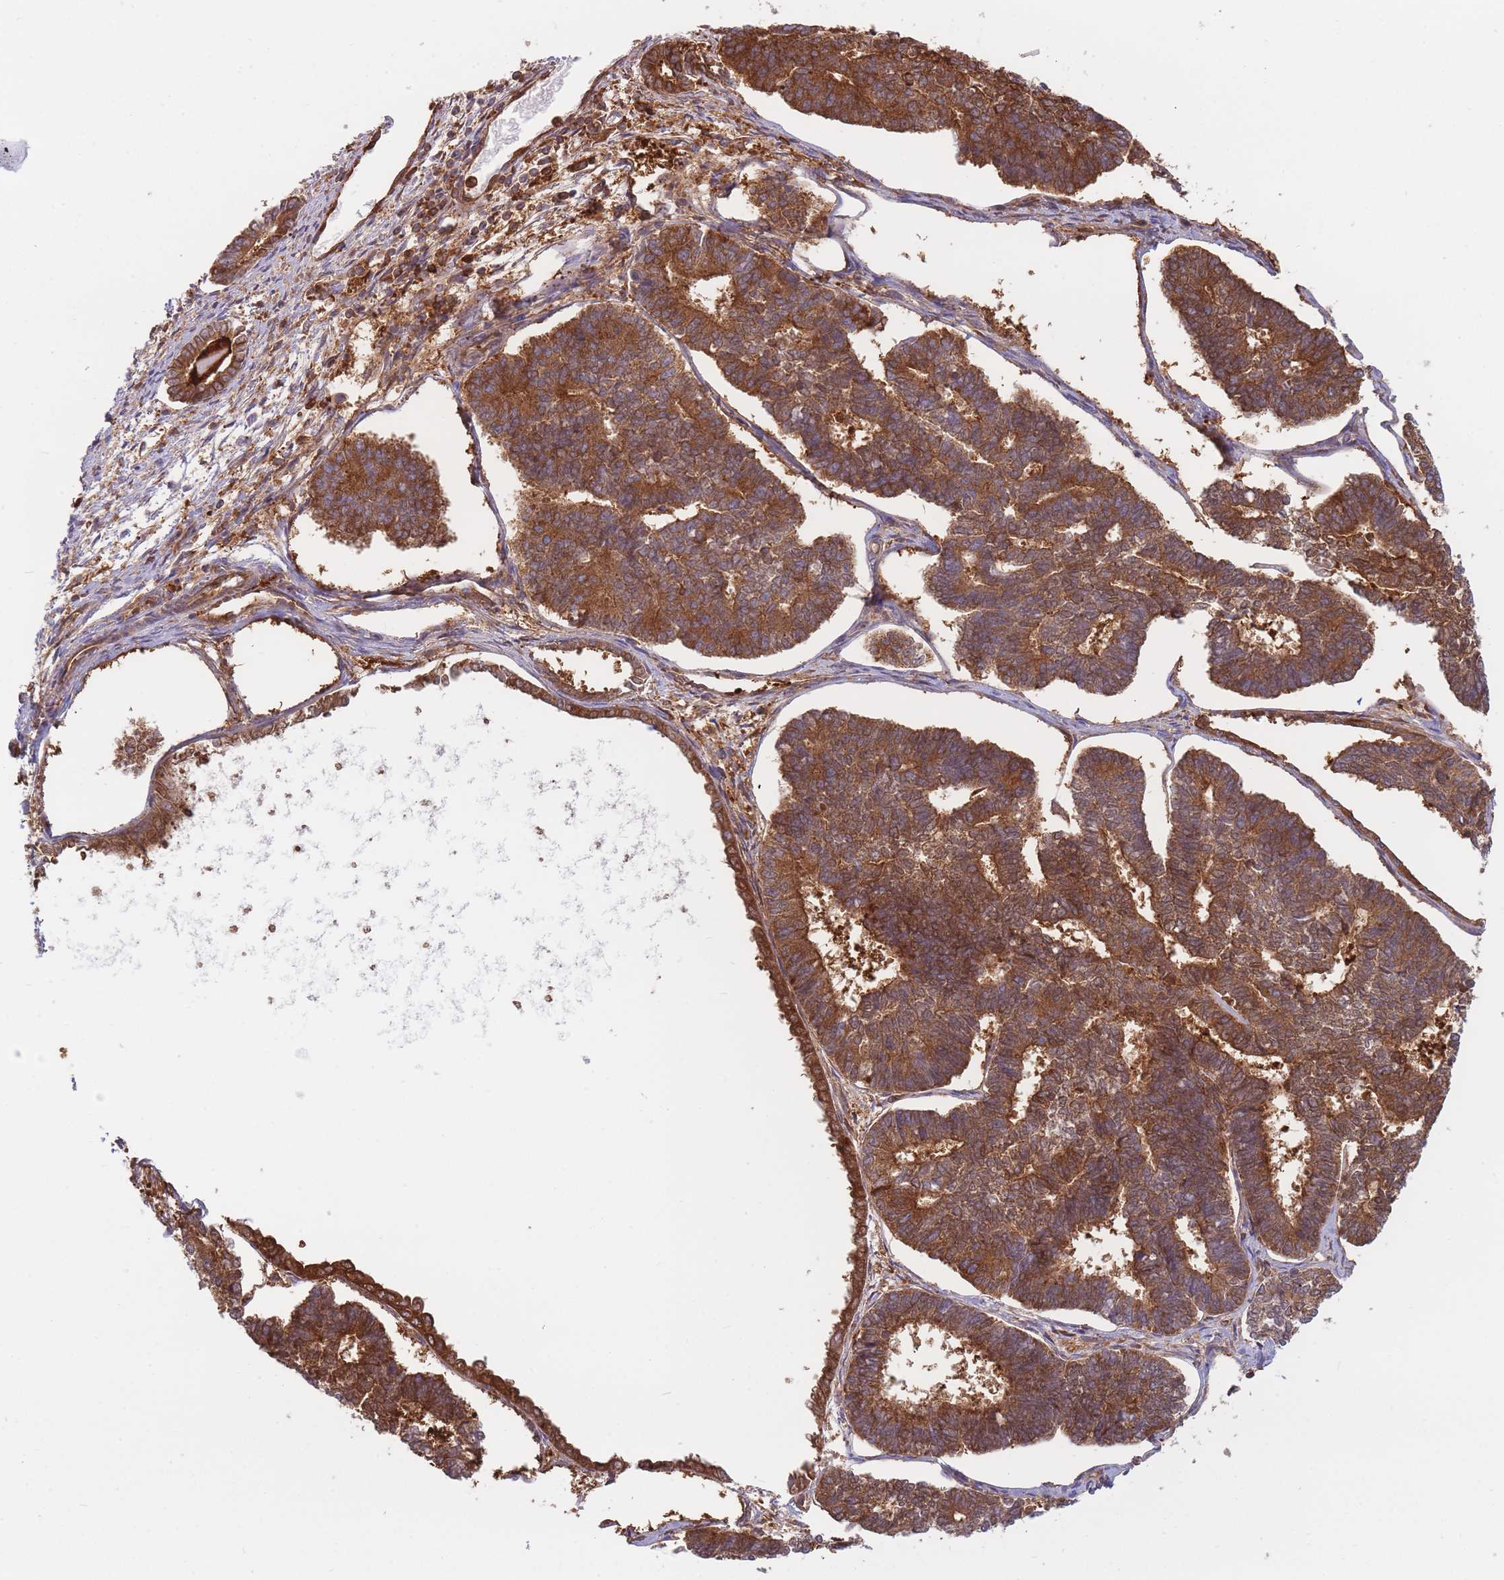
{"staining": {"intensity": "strong", "quantity": ">75%", "location": "cytoplasmic/membranous"}, "tissue": "endometrial cancer", "cell_type": "Tumor cells", "image_type": "cancer", "snomed": [{"axis": "morphology", "description": "Adenocarcinoma, NOS"}, {"axis": "topography", "description": "Endometrium"}], "caption": "Immunohistochemical staining of adenocarcinoma (endometrial) demonstrates high levels of strong cytoplasmic/membranous staining in about >75% of tumor cells.", "gene": "SLC4A9", "patient": {"sex": "female", "age": 70}}